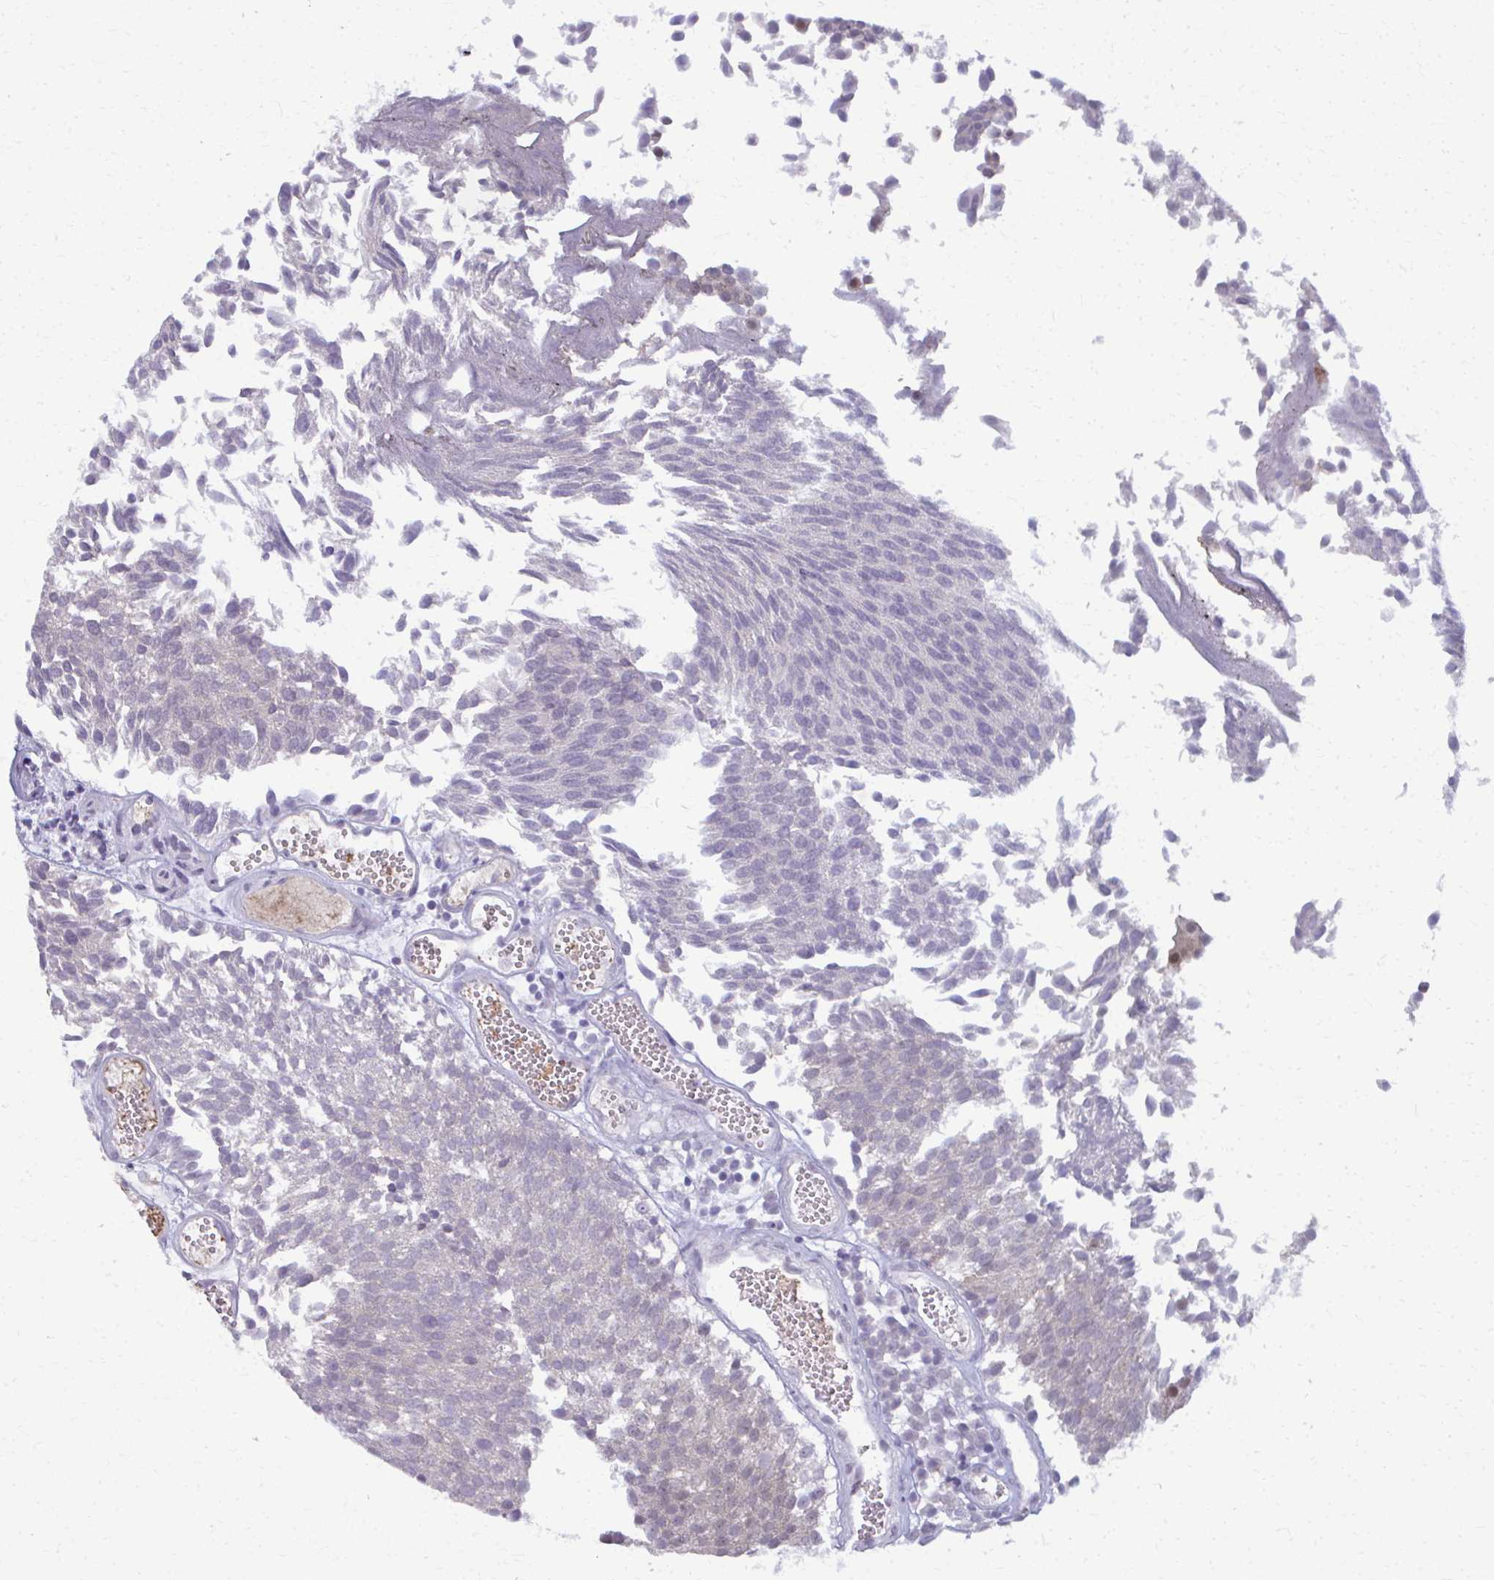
{"staining": {"intensity": "negative", "quantity": "none", "location": "none"}, "tissue": "urothelial cancer", "cell_type": "Tumor cells", "image_type": "cancer", "snomed": [{"axis": "morphology", "description": "Urothelial carcinoma, Low grade"}, {"axis": "topography", "description": "Urinary bladder"}], "caption": "Immunohistochemistry (IHC) of urothelial cancer shows no staining in tumor cells.", "gene": "MAF1", "patient": {"sex": "female", "age": 79}}